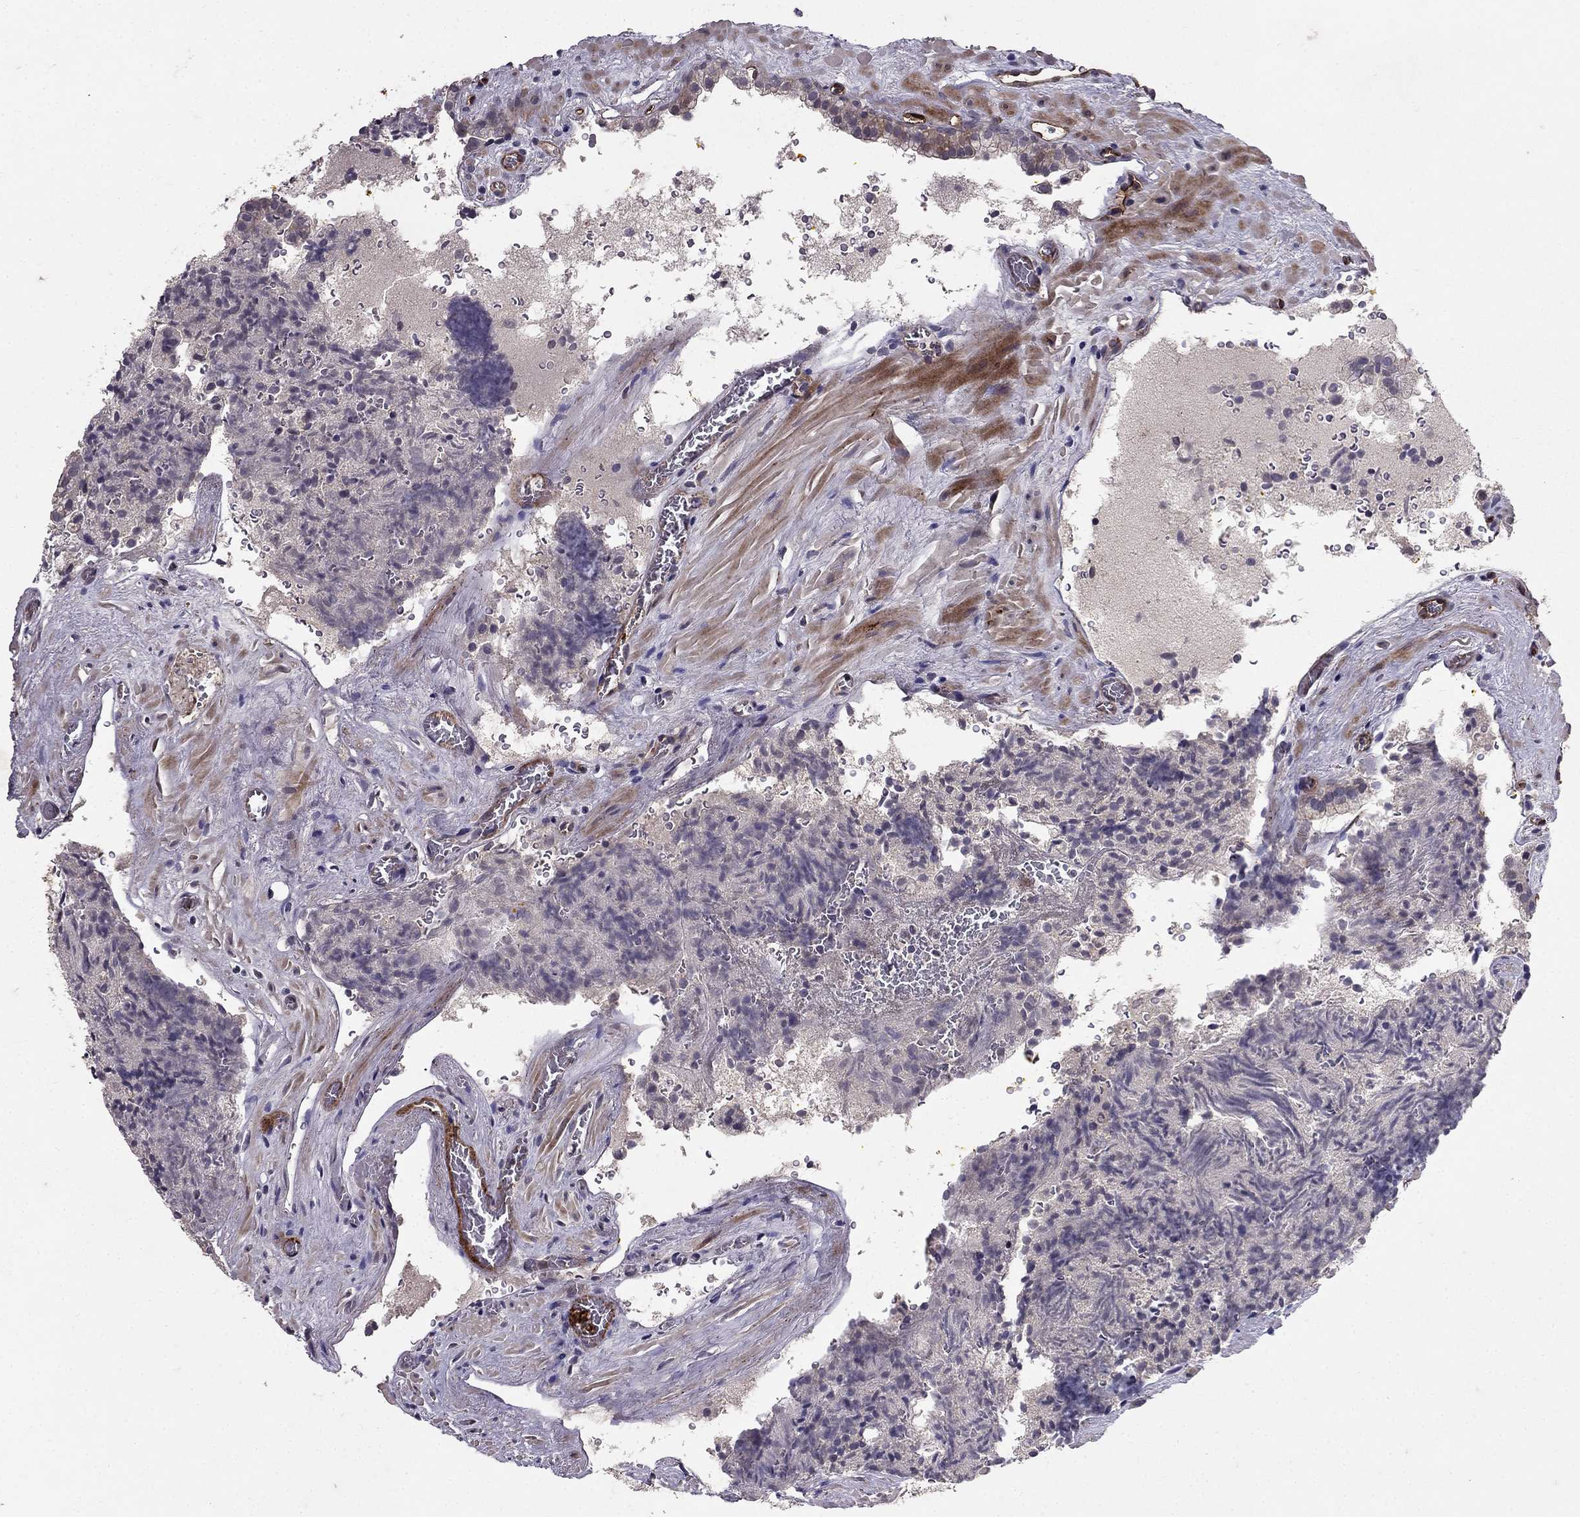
{"staining": {"intensity": "negative", "quantity": "none", "location": "none"}, "tissue": "prostate cancer", "cell_type": "Tumor cells", "image_type": "cancer", "snomed": [{"axis": "morphology", "description": "Adenocarcinoma, NOS"}, {"axis": "topography", "description": "Prostate"}], "caption": "Prostate adenocarcinoma stained for a protein using immunohistochemistry reveals no expression tumor cells.", "gene": "RASIP1", "patient": {"sex": "male", "age": 66}}